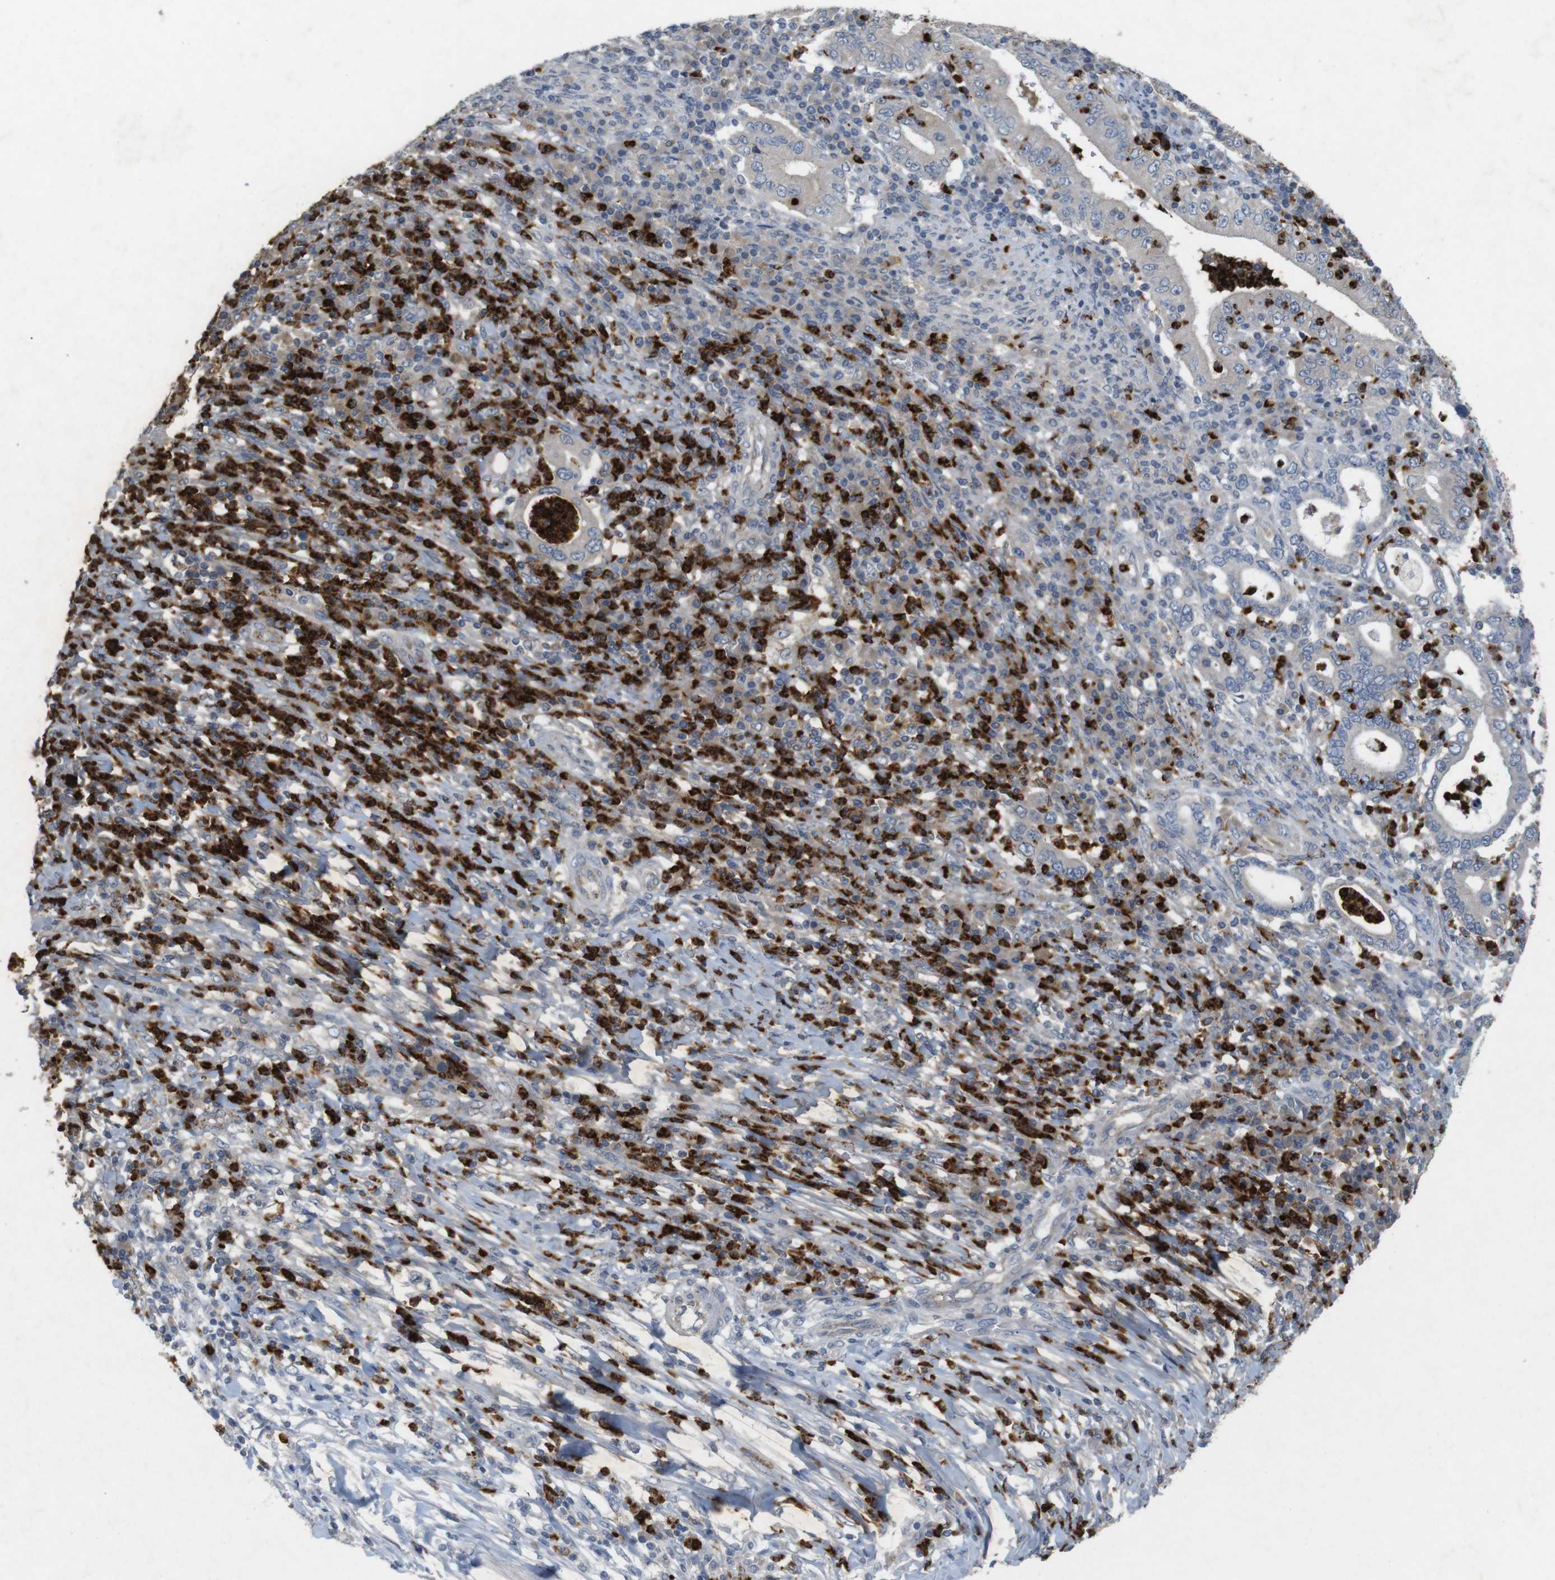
{"staining": {"intensity": "negative", "quantity": "none", "location": "none"}, "tissue": "stomach cancer", "cell_type": "Tumor cells", "image_type": "cancer", "snomed": [{"axis": "morphology", "description": "Normal tissue, NOS"}, {"axis": "morphology", "description": "Adenocarcinoma, NOS"}, {"axis": "topography", "description": "Esophagus"}, {"axis": "topography", "description": "Stomach, upper"}, {"axis": "topography", "description": "Peripheral nerve tissue"}], "caption": "The micrograph exhibits no significant staining in tumor cells of stomach adenocarcinoma. (Stains: DAB immunohistochemistry (IHC) with hematoxylin counter stain, Microscopy: brightfield microscopy at high magnification).", "gene": "TSPAN14", "patient": {"sex": "male", "age": 62}}